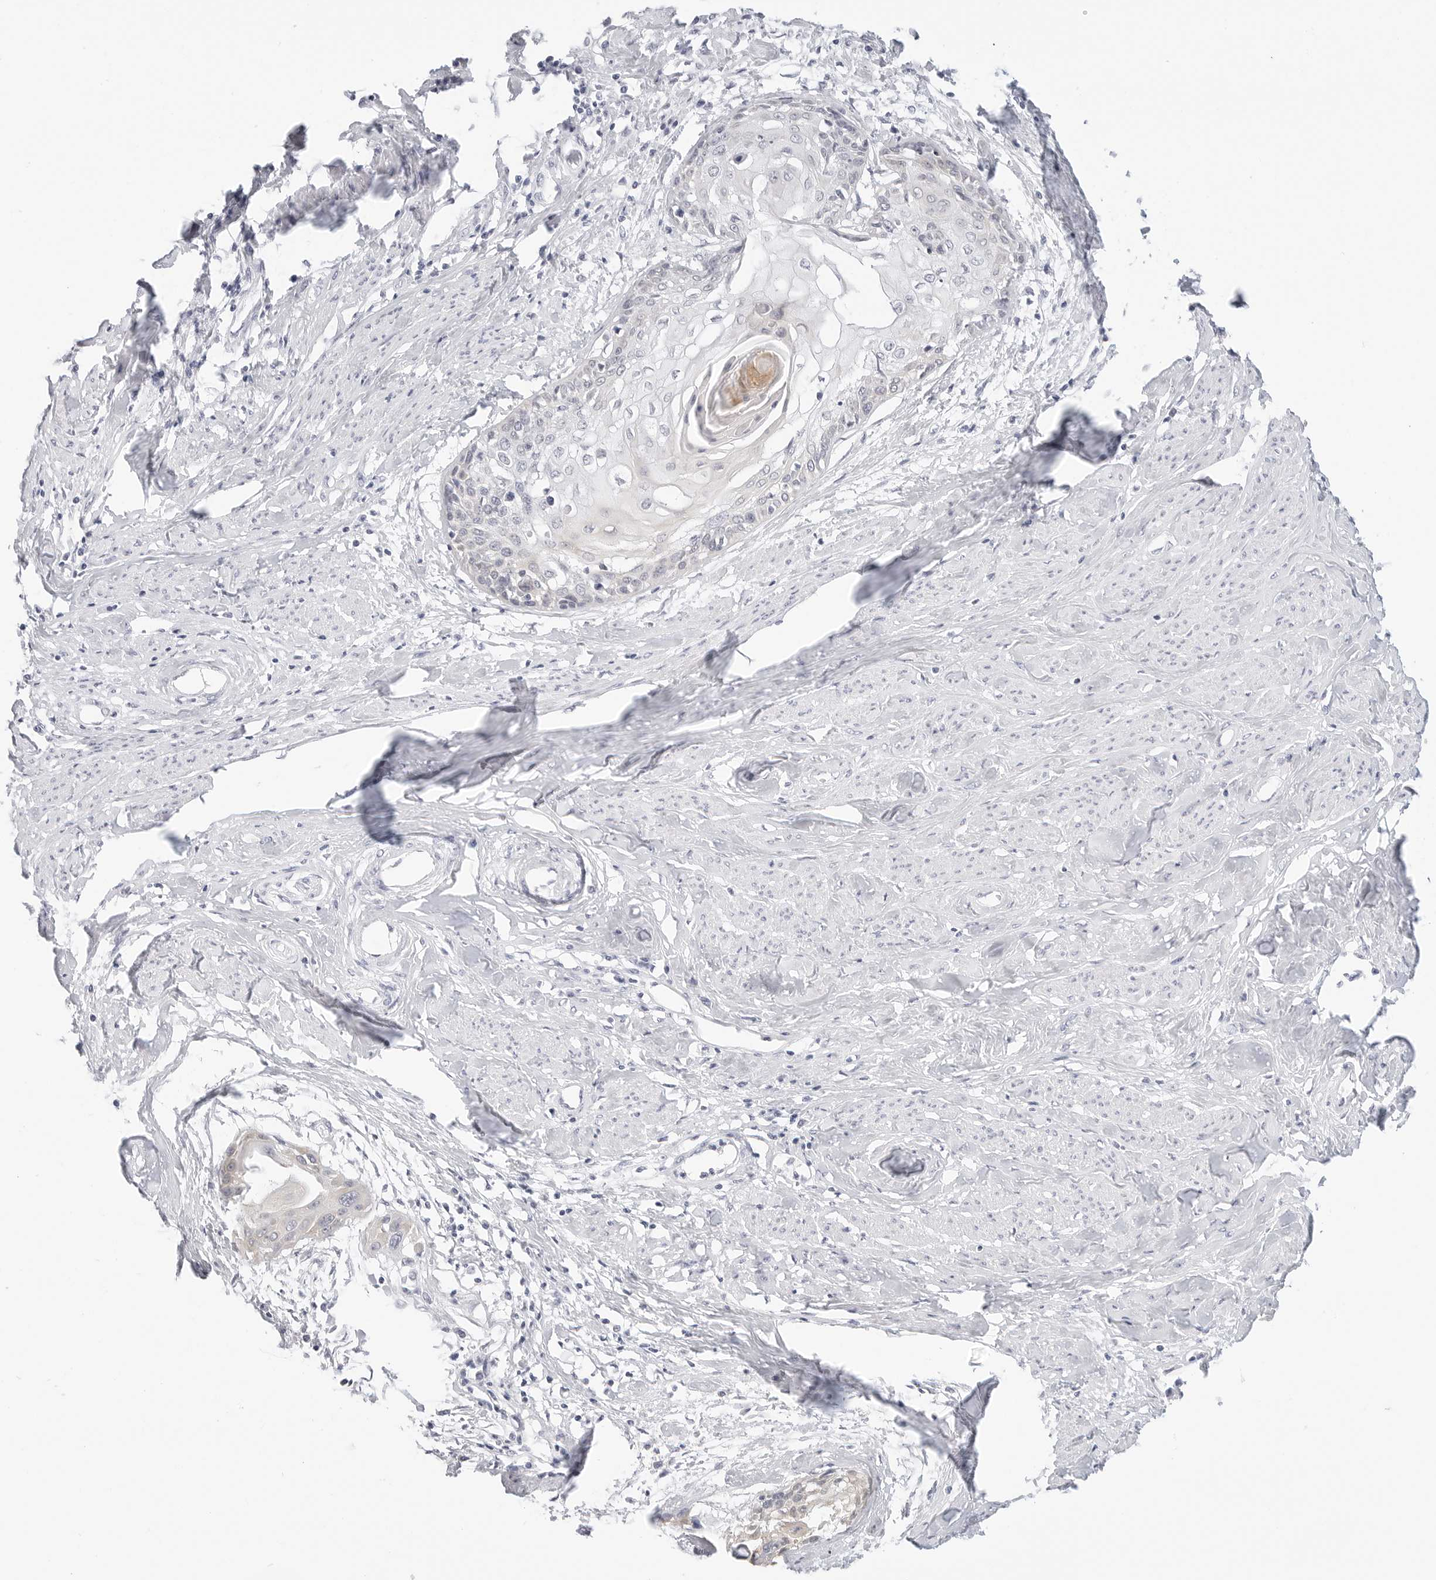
{"staining": {"intensity": "negative", "quantity": "none", "location": "none"}, "tissue": "cervical cancer", "cell_type": "Tumor cells", "image_type": "cancer", "snomed": [{"axis": "morphology", "description": "Squamous cell carcinoma, NOS"}, {"axis": "topography", "description": "Cervix"}], "caption": "There is no significant expression in tumor cells of cervical squamous cell carcinoma.", "gene": "HMGCS2", "patient": {"sex": "female", "age": 57}}